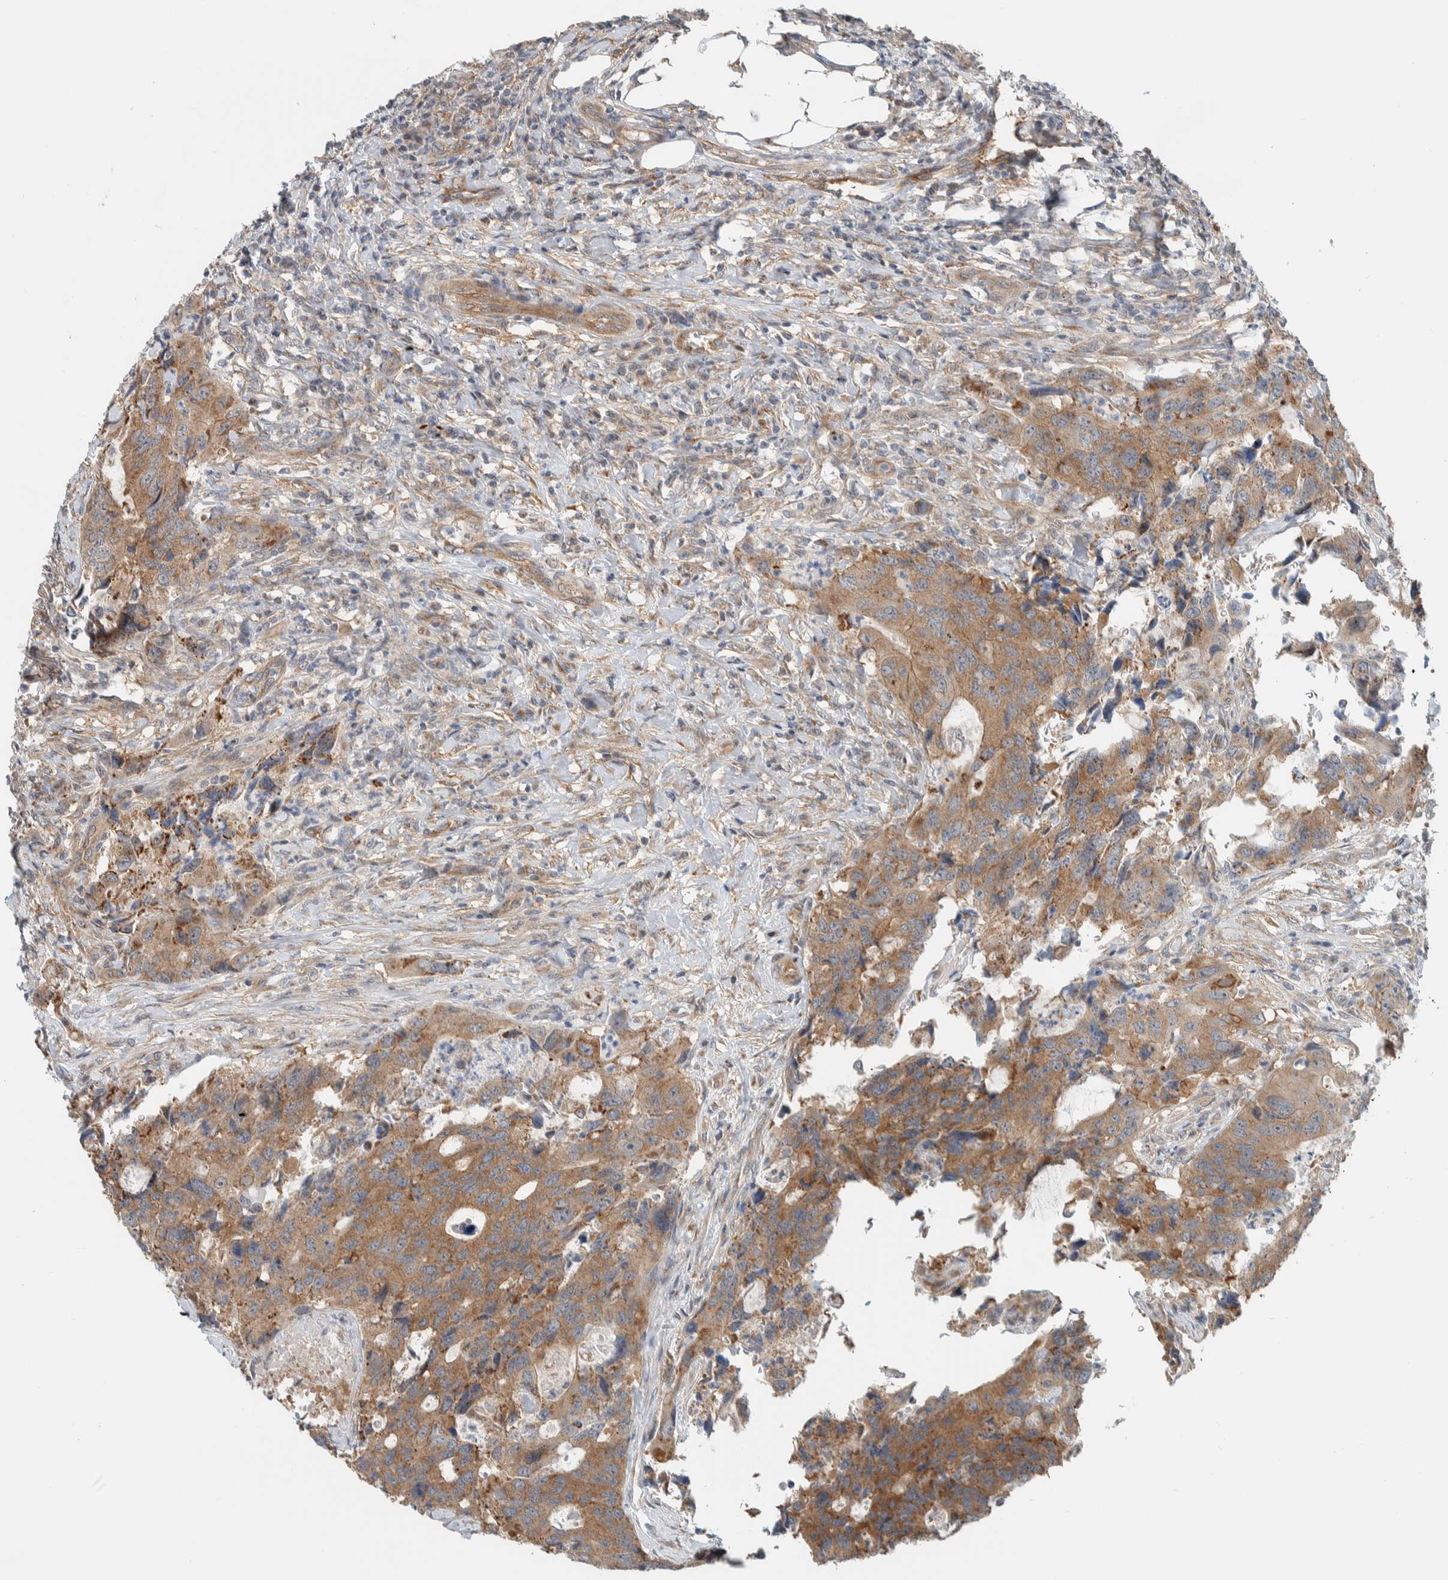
{"staining": {"intensity": "moderate", "quantity": ">75%", "location": "cytoplasmic/membranous"}, "tissue": "colorectal cancer", "cell_type": "Tumor cells", "image_type": "cancer", "snomed": [{"axis": "morphology", "description": "Adenocarcinoma, NOS"}, {"axis": "topography", "description": "Colon"}], "caption": "Moderate cytoplasmic/membranous protein staining is identified in approximately >75% of tumor cells in colorectal cancer. Ihc stains the protein in brown and the nuclei are stained blue.", "gene": "RERE", "patient": {"sex": "male", "age": 71}}